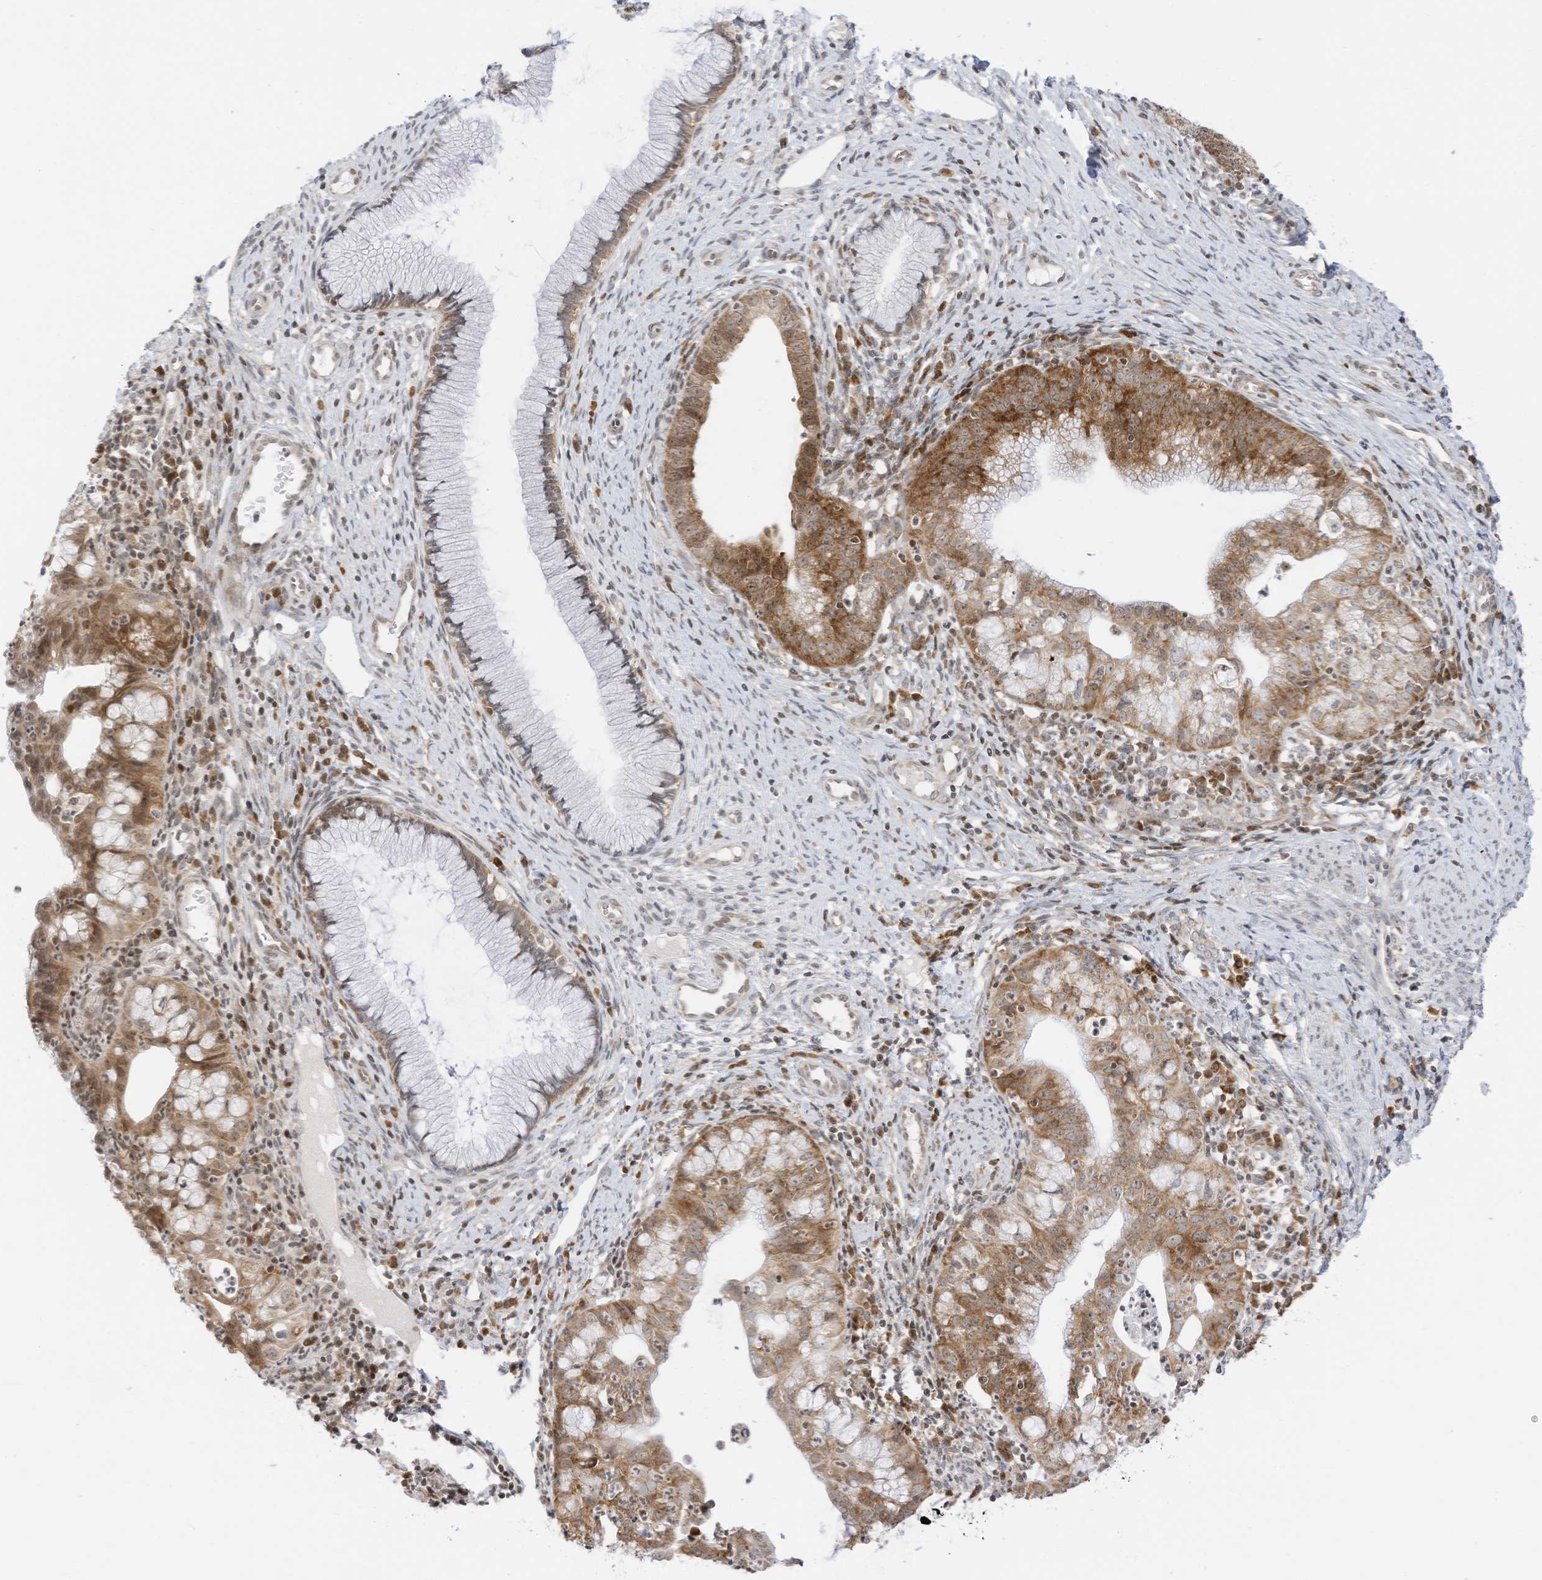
{"staining": {"intensity": "moderate", "quantity": ">75%", "location": "cytoplasmic/membranous"}, "tissue": "cervical cancer", "cell_type": "Tumor cells", "image_type": "cancer", "snomed": [{"axis": "morphology", "description": "Adenocarcinoma, NOS"}, {"axis": "topography", "description": "Cervix"}], "caption": "Tumor cells display moderate cytoplasmic/membranous positivity in approximately >75% of cells in cervical cancer.", "gene": "EDF1", "patient": {"sex": "female", "age": 36}}